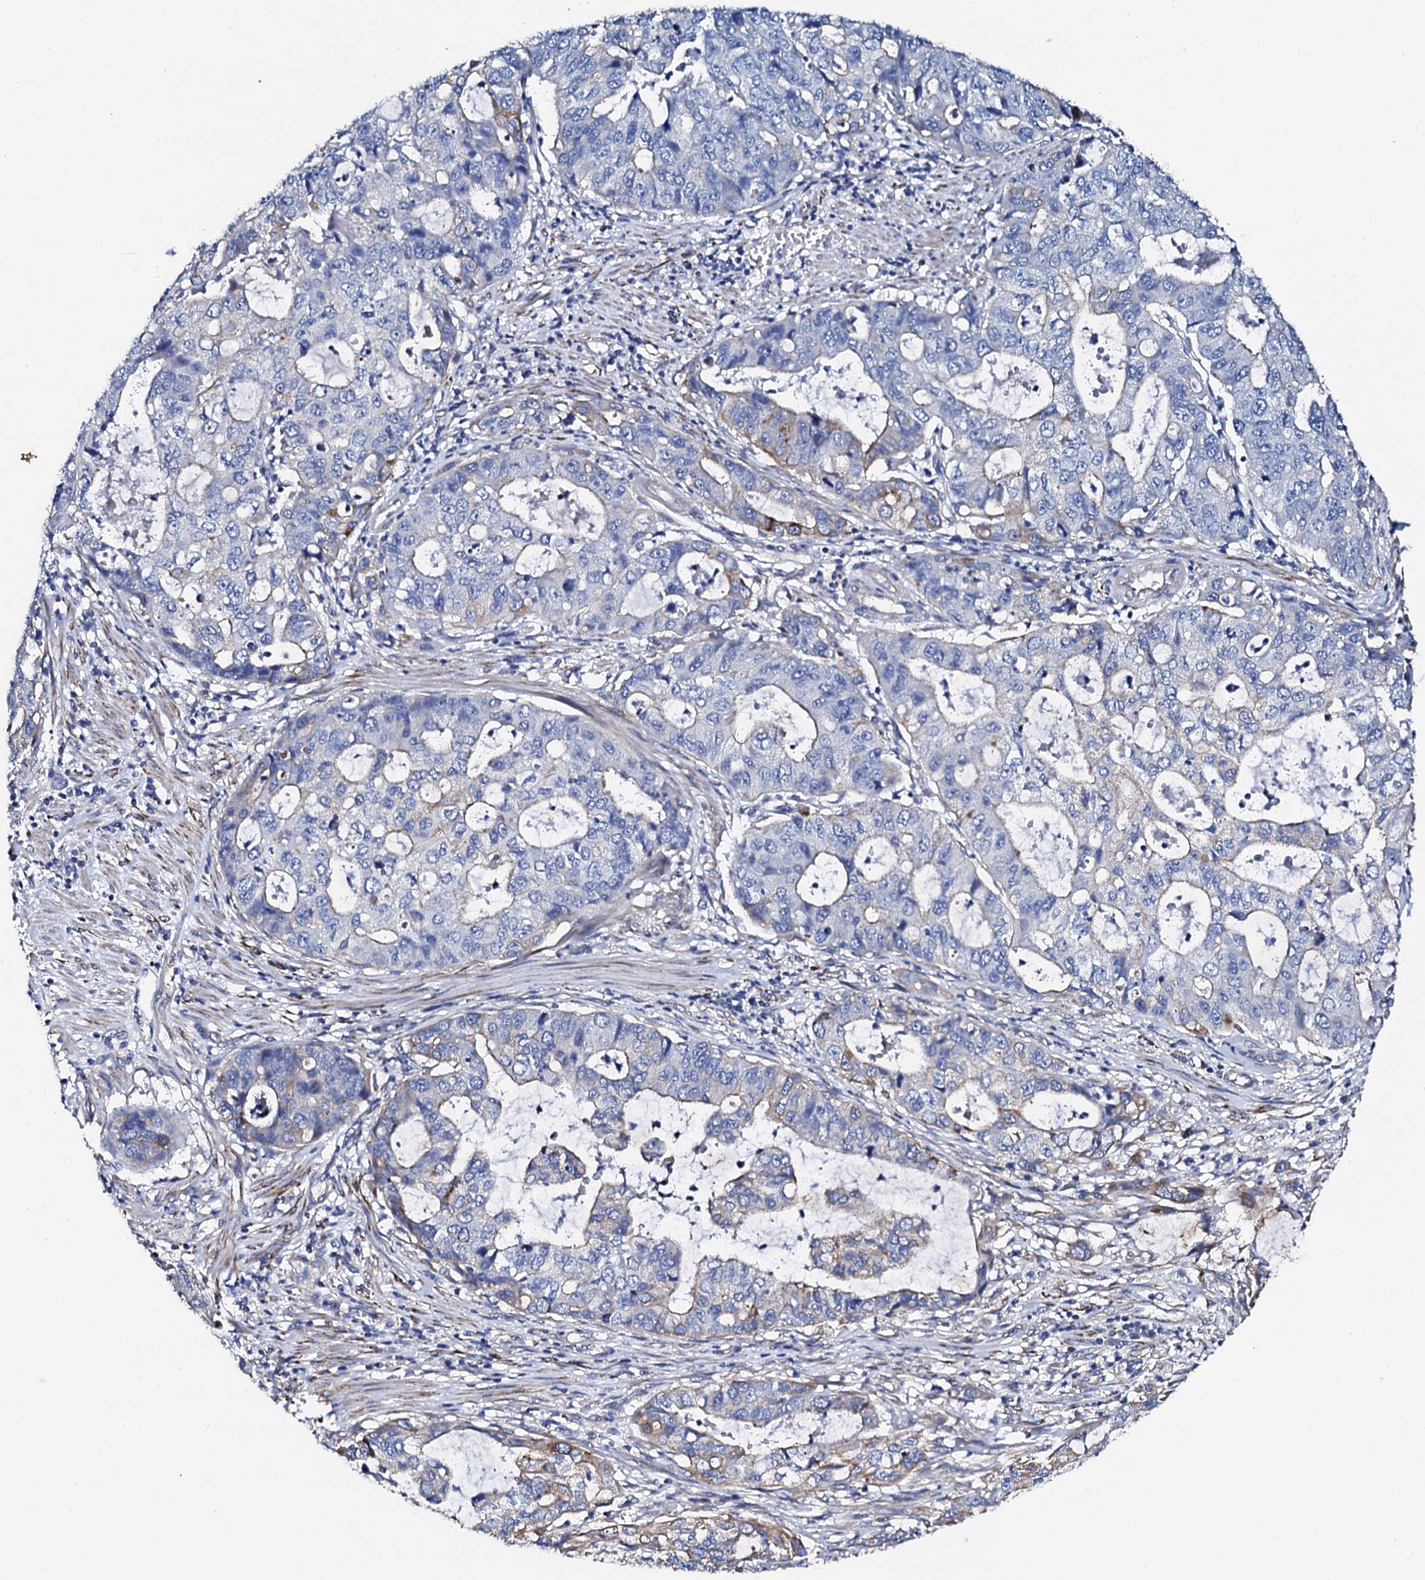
{"staining": {"intensity": "negative", "quantity": "none", "location": "none"}, "tissue": "stomach cancer", "cell_type": "Tumor cells", "image_type": "cancer", "snomed": [{"axis": "morphology", "description": "Adenocarcinoma, NOS"}, {"axis": "topography", "description": "Stomach, upper"}], "caption": "Photomicrograph shows no significant protein staining in tumor cells of stomach cancer. (DAB (3,3'-diaminobenzidine) immunohistochemistry visualized using brightfield microscopy, high magnification).", "gene": "KLHL32", "patient": {"sex": "female", "age": 52}}